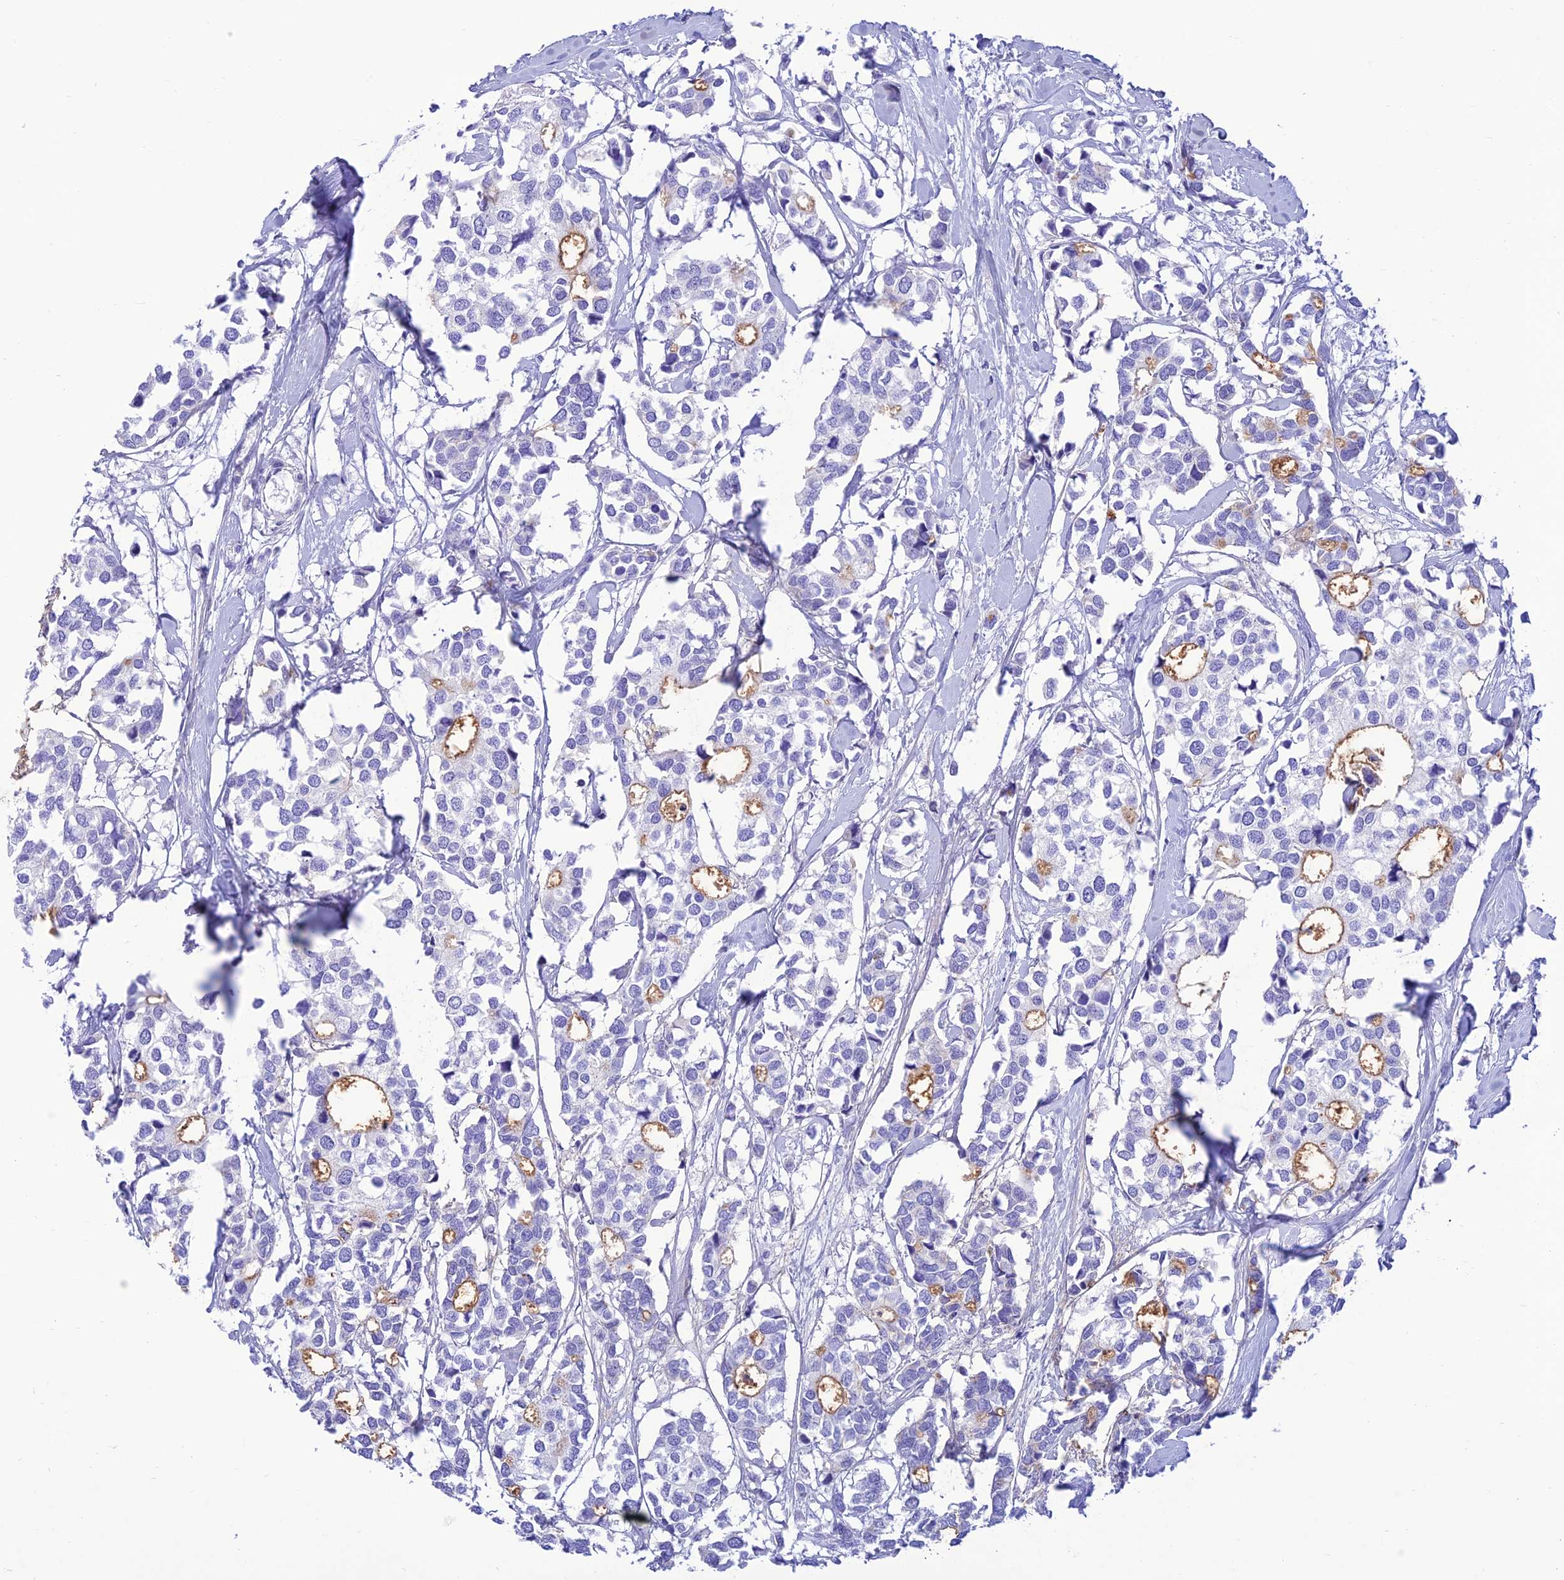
{"staining": {"intensity": "moderate", "quantity": "<25%", "location": "cytoplasmic/membranous"}, "tissue": "breast cancer", "cell_type": "Tumor cells", "image_type": "cancer", "snomed": [{"axis": "morphology", "description": "Duct carcinoma"}, {"axis": "topography", "description": "Breast"}], "caption": "Immunohistochemical staining of breast infiltrating ductal carcinoma reveals low levels of moderate cytoplasmic/membranous protein positivity in approximately <25% of tumor cells. The protein is stained brown, and the nuclei are stained in blue (DAB IHC with brightfield microscopy, high magnification).", "gene": "PRNP", "patient": {"sex": "female", "age": 83}}